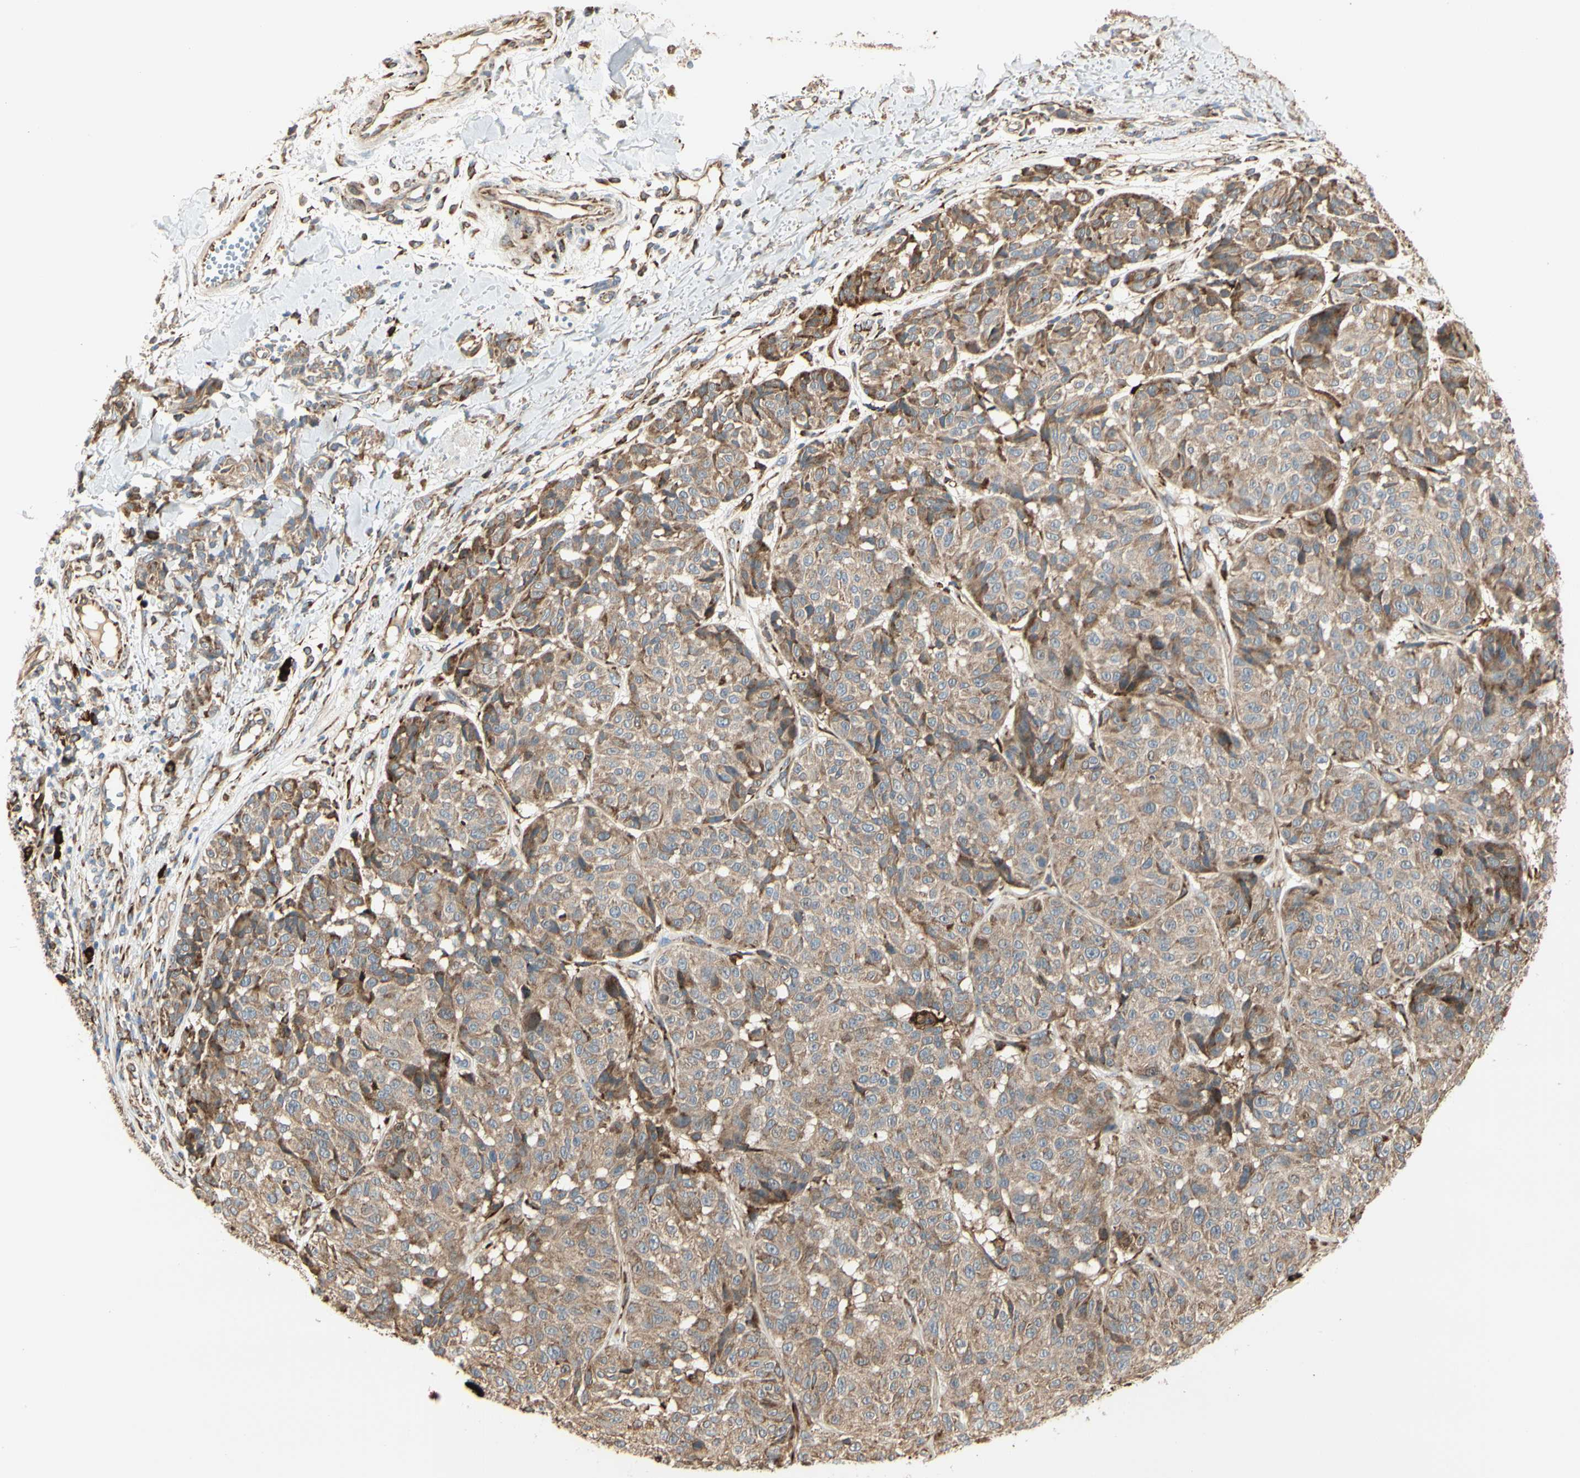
{"staining": {"intensity": "moderate", "quantity": ">75%", "location": "cytoplasmic/membranous"}, "tissue": "melanoma", "cell_type": "Tumor cells", "image_type": "cancer", "snomed": [{"axis": "morphology", "description": "Malignant melanoma, NOS"}, {"axis": "topography", "description": "Skin"}], "caption": "Brown immunohistochemical staining in human melanoma exhibits moderate cytoplasmic/membranous expression in approximately >75% of tumor cells.", "gene": "HSP90B1", "patient": {"sex": "female", "age": 46}}